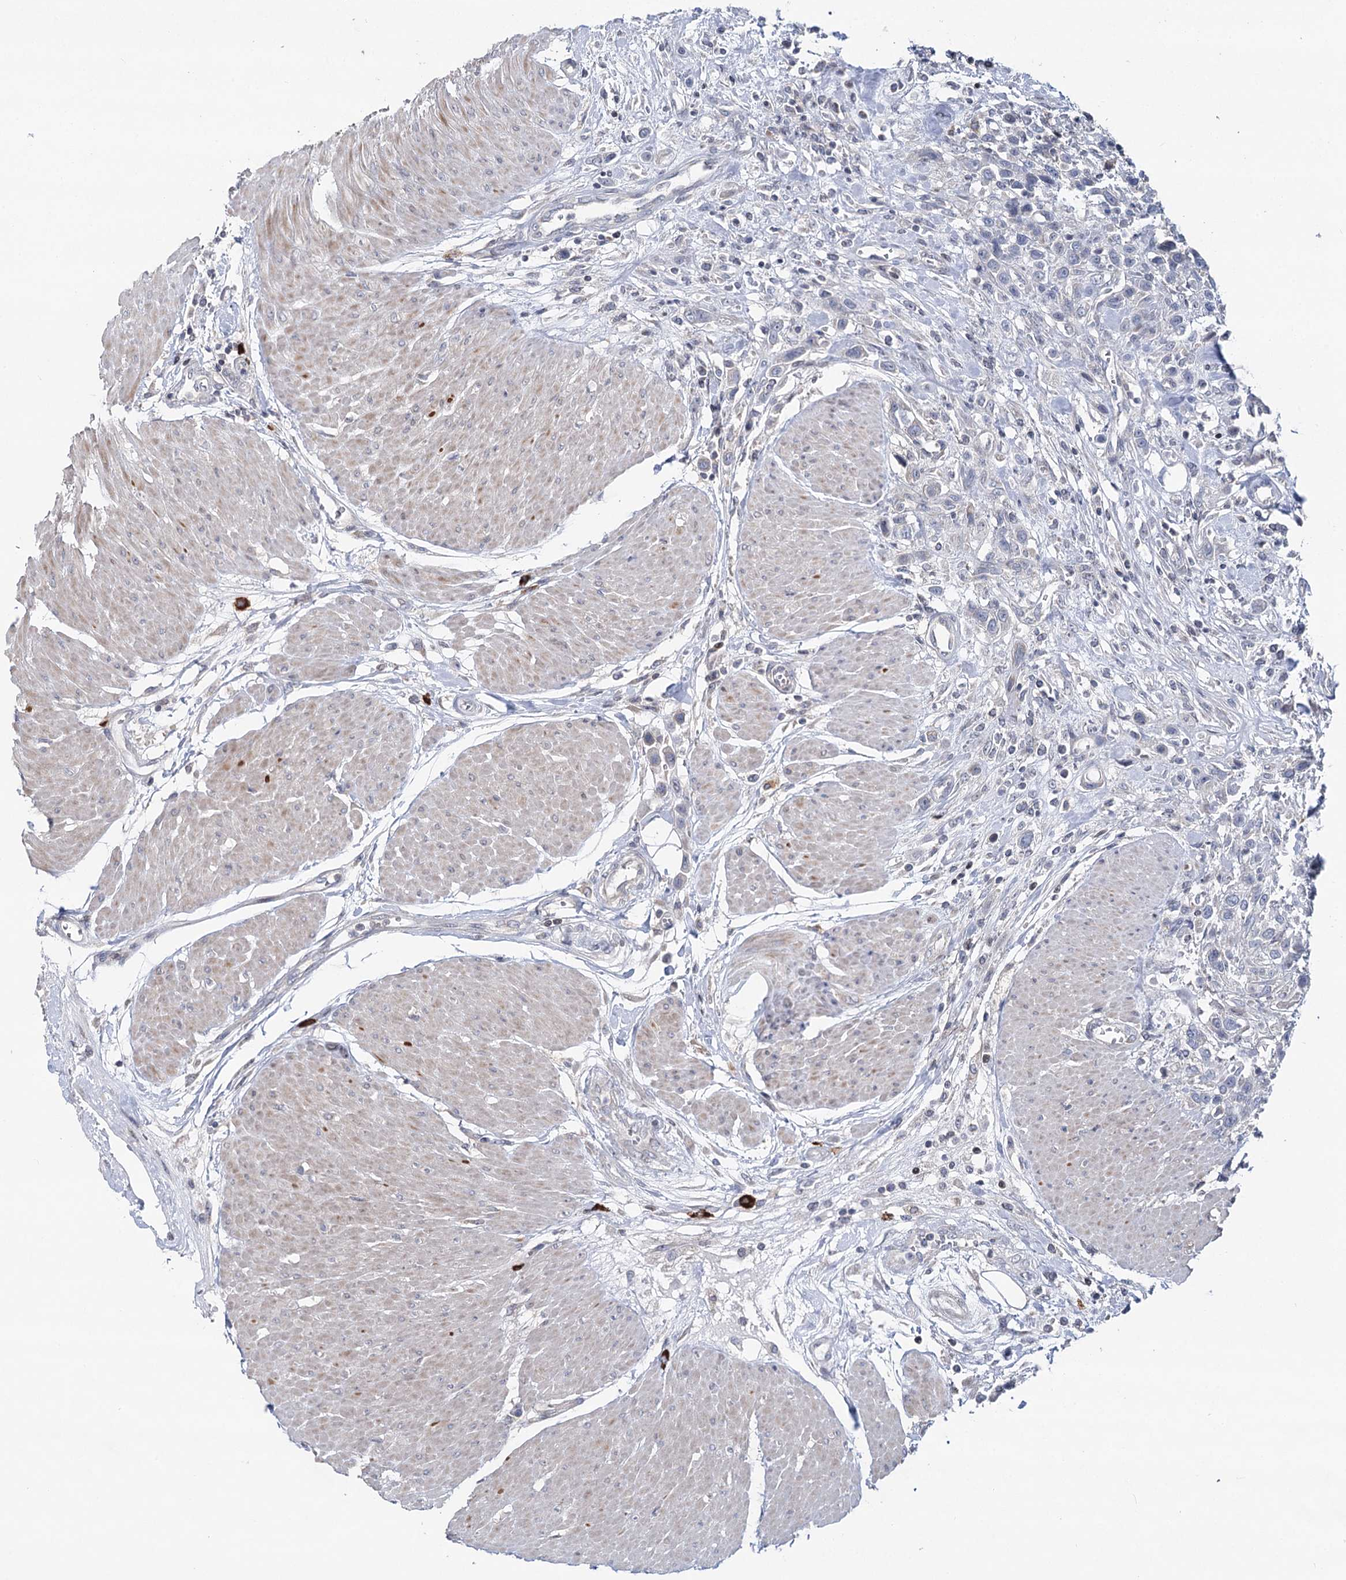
{"staining": {"intensity": "negative", "quantity": "none", "location": "none"}, "tissue": "urothelial cancer", "cell_type": "Tumor cells", "image_type": "cancer", "snomed": [{"axis": "morphology", "description": "Urothelial carcinoma, High grade"}, {"axis": "topography", "description": "Urinary bladder"}], "caption": "Urothelial carcinoma (high-grade) stained for a protein using immunohistochemistry (IHC) displays no staining tumor cells.", "gene": "PTGR1", "patient": {"sex": "male", "age": 50}}